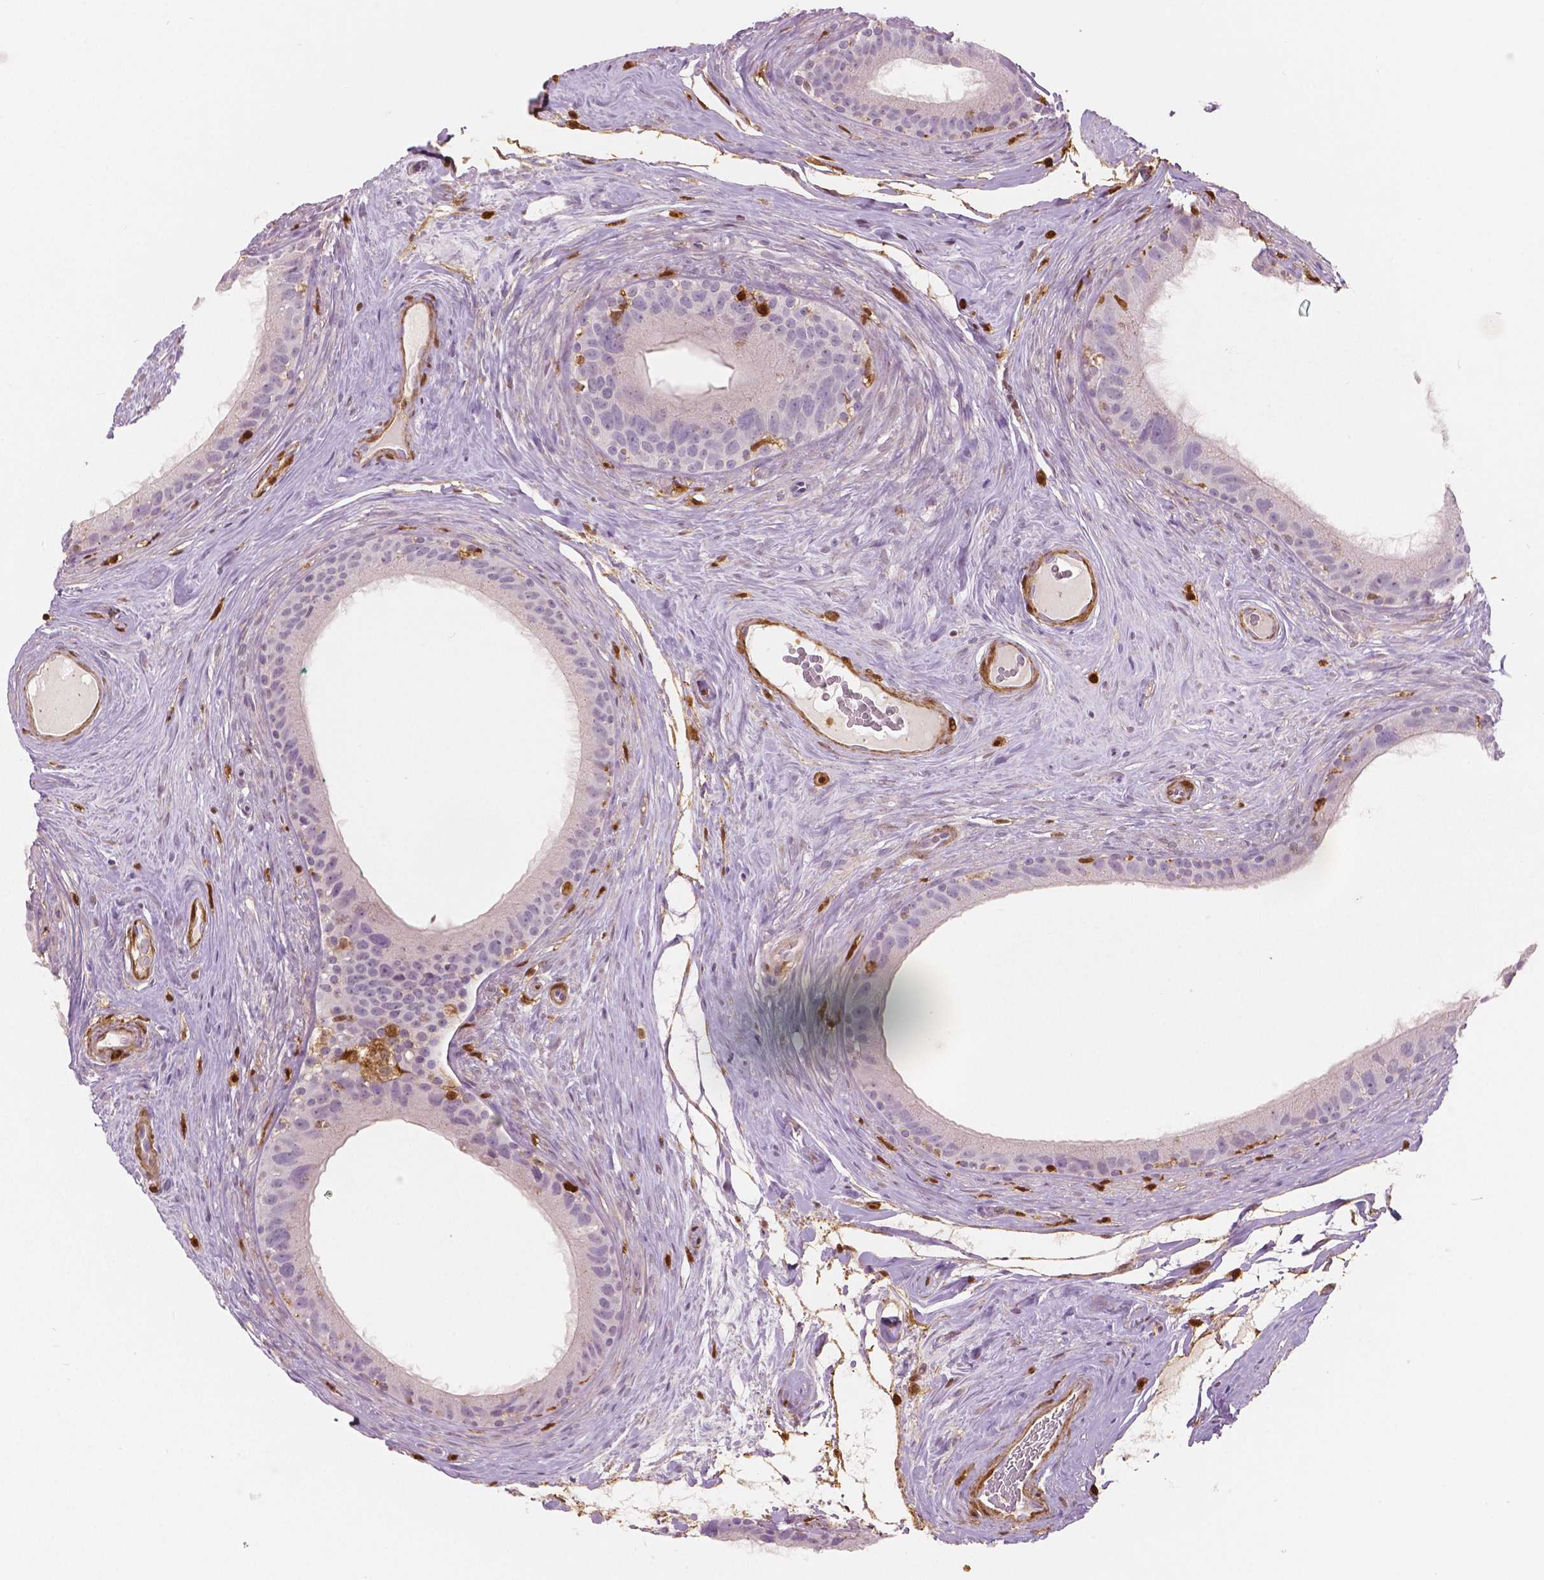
{"staining": {"intensity": "negative", "quantity": "none", "location": "none"}, "tissue": "epididymis", "cell_type": "Glandular cells", "image_type": "normal", "snomed": [{"axis": "morphology", "description": "Normal tissue, NOS"}, {"axis": "topography", "description": "Epididymis"}], "caption": "Immunohistochemistry photomicrograph of unremarkable epididymis stained for a protein (brown), which demonstrates no expression in glandular cells. (DAB immunohistochemistry with hematoxylin counter stain).", "gene": "S100A4", "patient": {"sex": "male", "age": 59}}